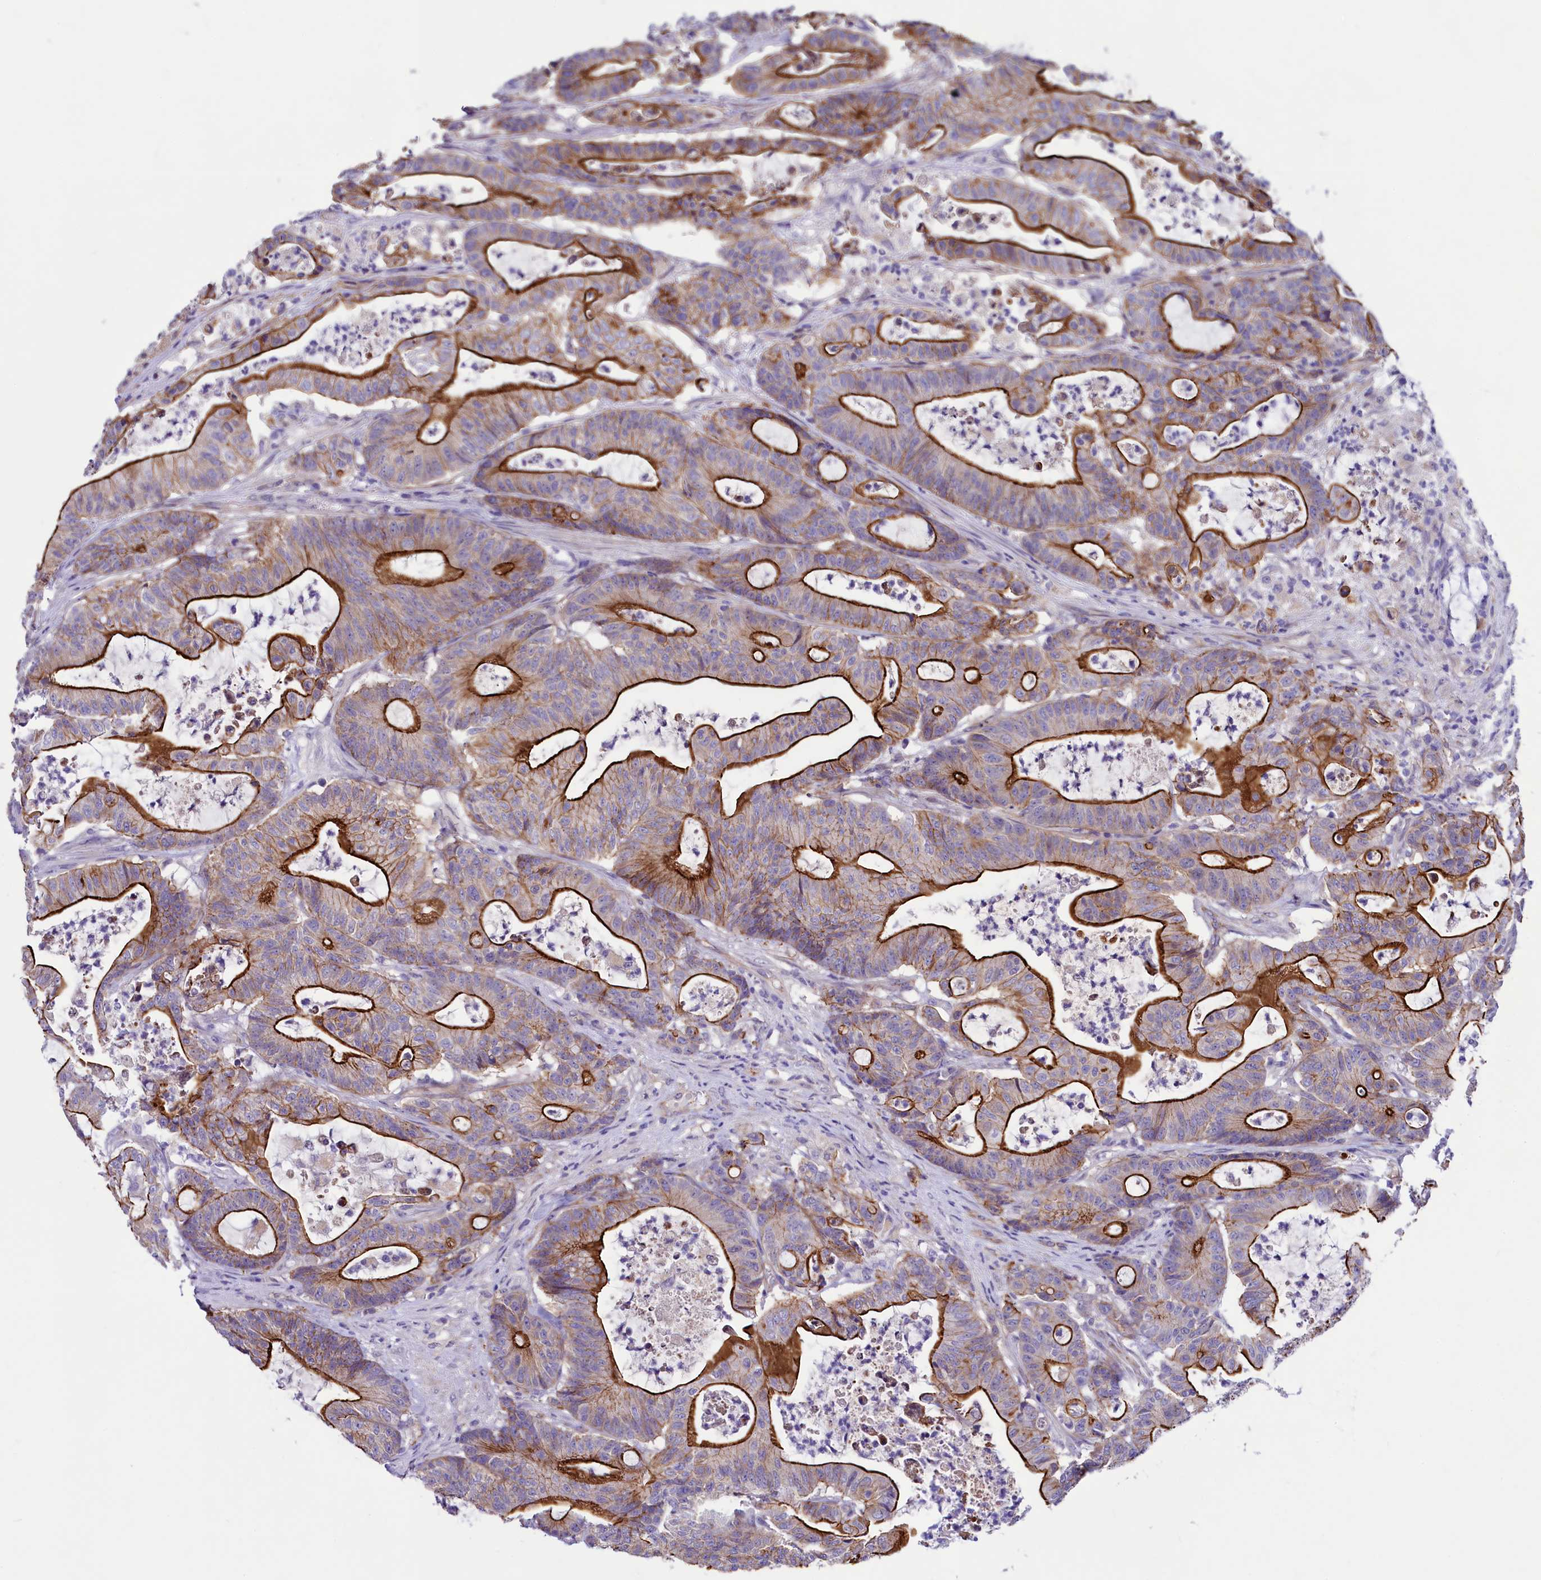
{"staining": {"intensity": "strong", "quantity": "25%-75%", "location": "cytoplasmic/membranous"}, "tissue": "colorectal cancer", "cell_type": "Tumor cells", "image_type": "cancer", "snomed": [{"axis": "morphology", "description": "Adenocarcinoma, NOS"}, {"axis": "topography", "description": "Colon"}], "caption": "Adenocarcinoma (colorectal) tissue exhibits strong cytoplasmic/membranous positivity in about 25%-75% of tumor cells, visualized by immunohistochemistry.", "gene": "SLF1", "patient": {"sex": "female", "age": 84}}